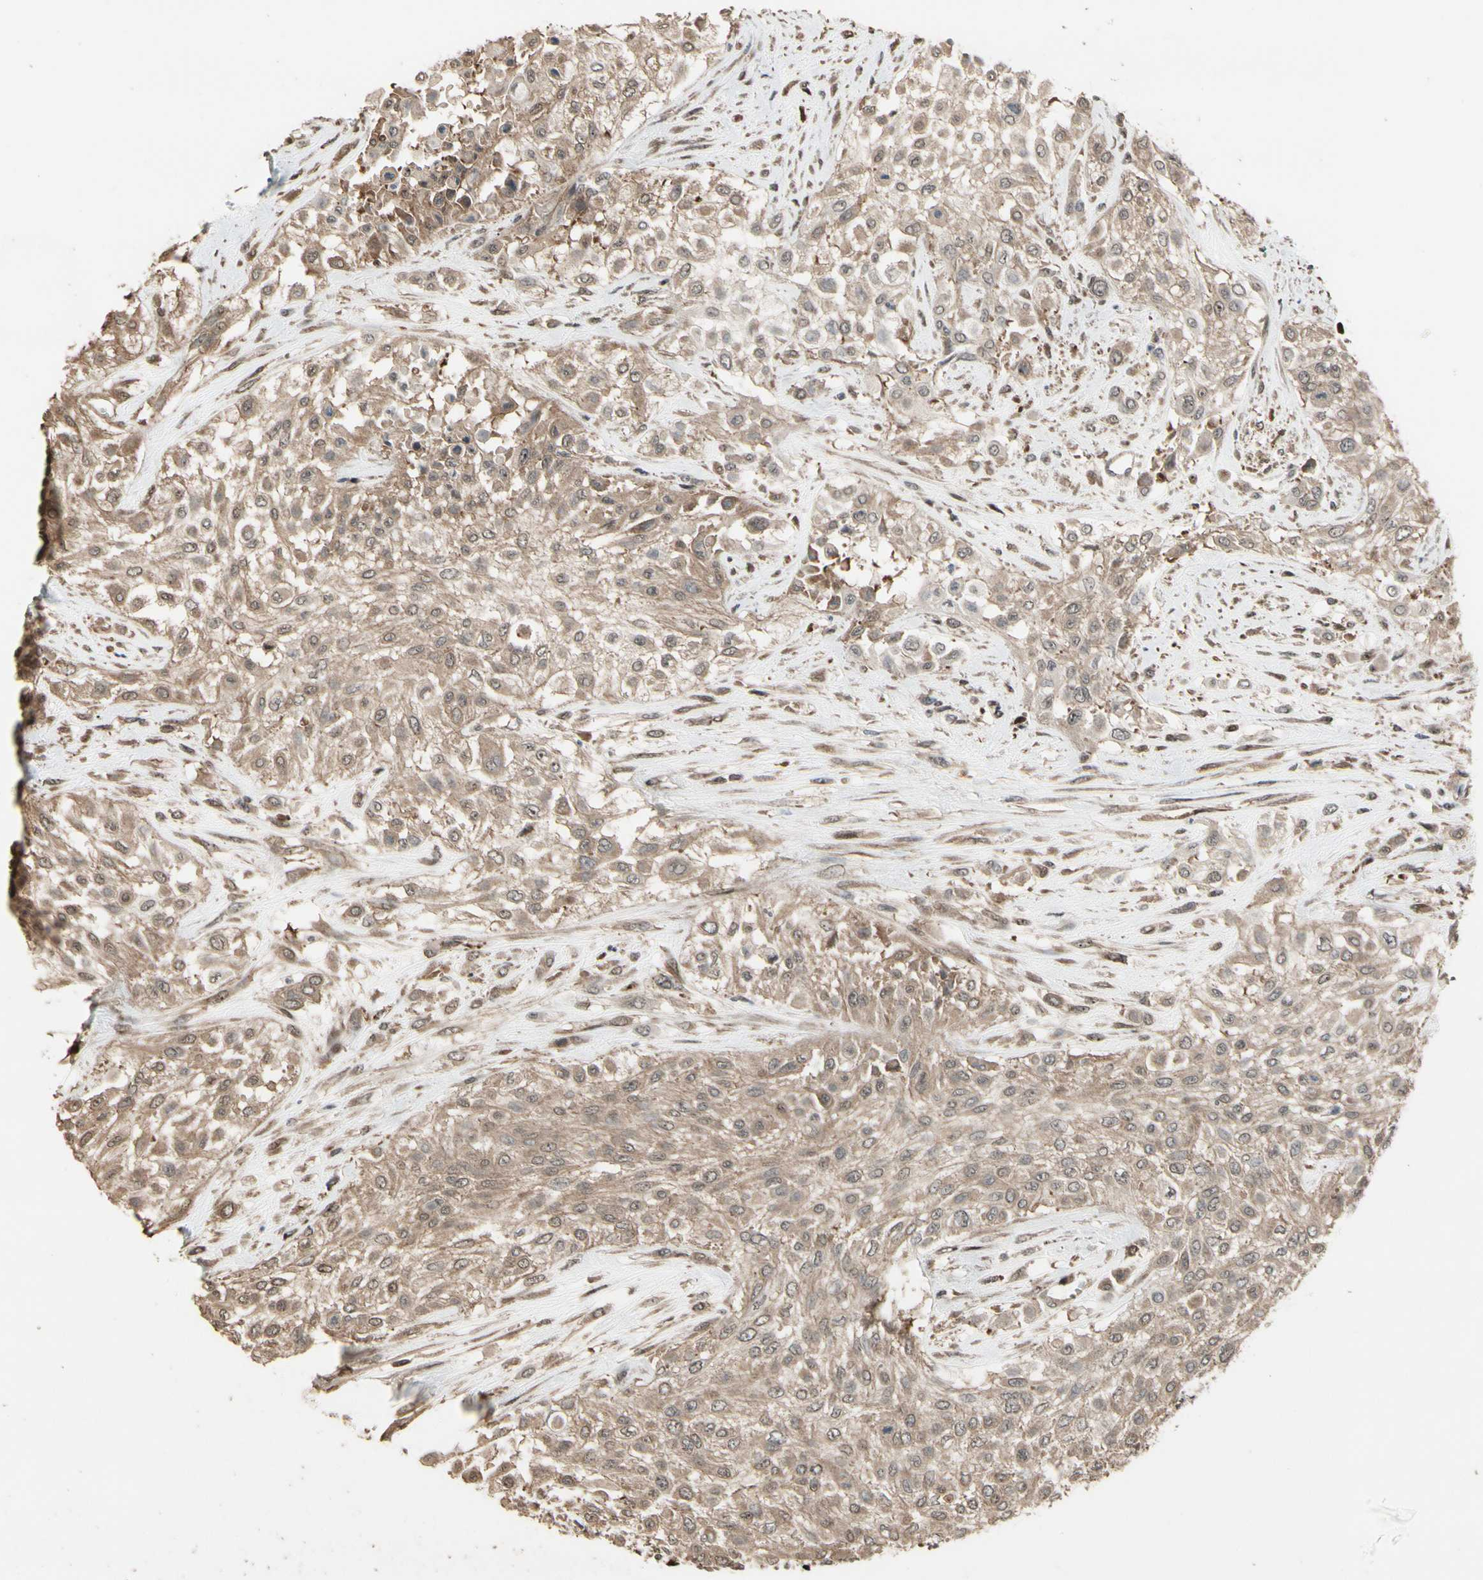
{"staining": {"intensity": "weak", "quantity": ">75%", "location": "cytoplasmic/membranous"}, "tissue": "urothelial cancer", "cell_type": "Tumor cells", "image_type": "cancer", "snomed": [{"axis": "morphology", "description": "Urothelial carcinoma, High grade"}, {"axis": "topography", "description": "Urinary bladder"}], "caption": "Immunohistochemical staining of urothelial cancer displays low levels of weak cytoplasmic/membranous positivity in approximately >75% of tumor cells.", "gene": "CSF1R", "patient": {"sex": "male", "age": 57}}